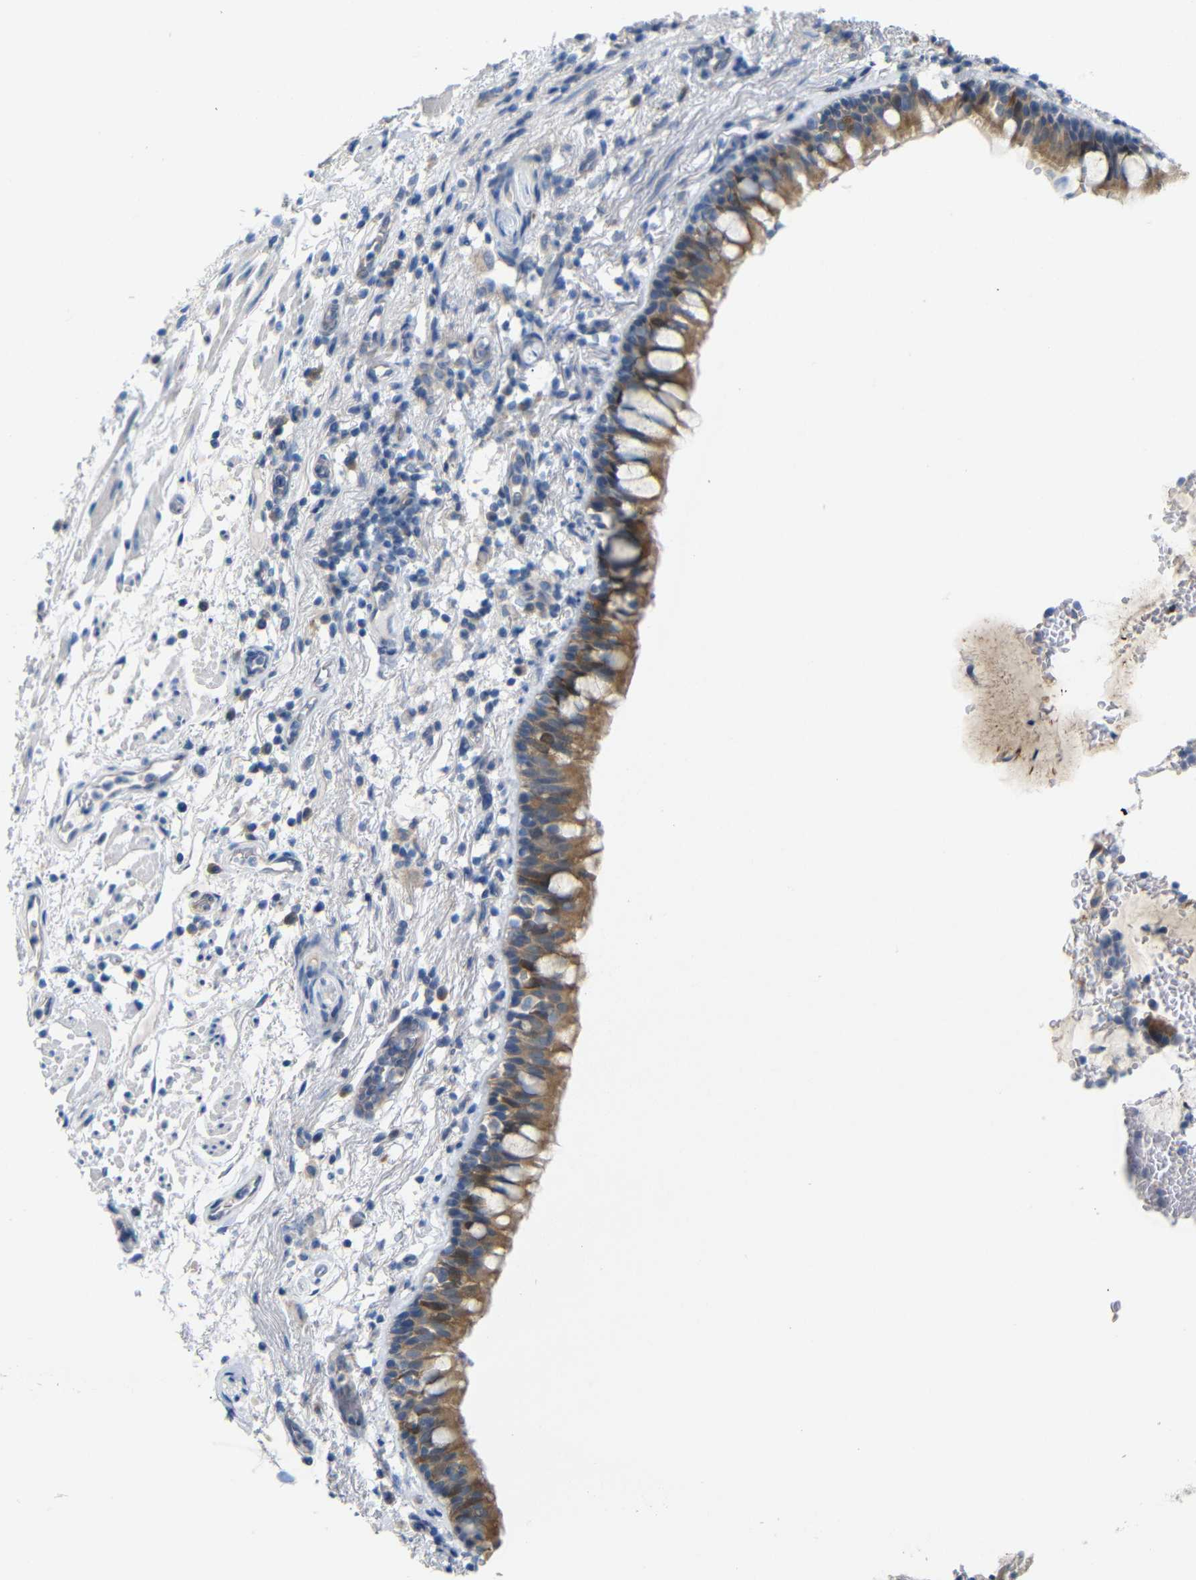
{"staining": {"intensity": "moderate", "quantity": ">75%", "location": "cytoplasmic/membranous"}, "tissue": "bronchus", "cell_type": "Respiratory epithelial cells", "image_type": "normal", "snomed": [{"axis": "morphology", "description": "Normal tissue, NOS"}, {"axis": "morphology", "description": "Inflammation, NOS"}, {"axis": "topography", "description": "Cartilage tissue"}, {"axis": "topography", "description": "Bronchus"}], "caption": "An image of human bronchus stained for a protein shows moderate cytoplasmic/membranous brown staining in respiratory epithelial cells.", "gene": "TBC1D32", "patient": {"sex": "male", "age": 77}}